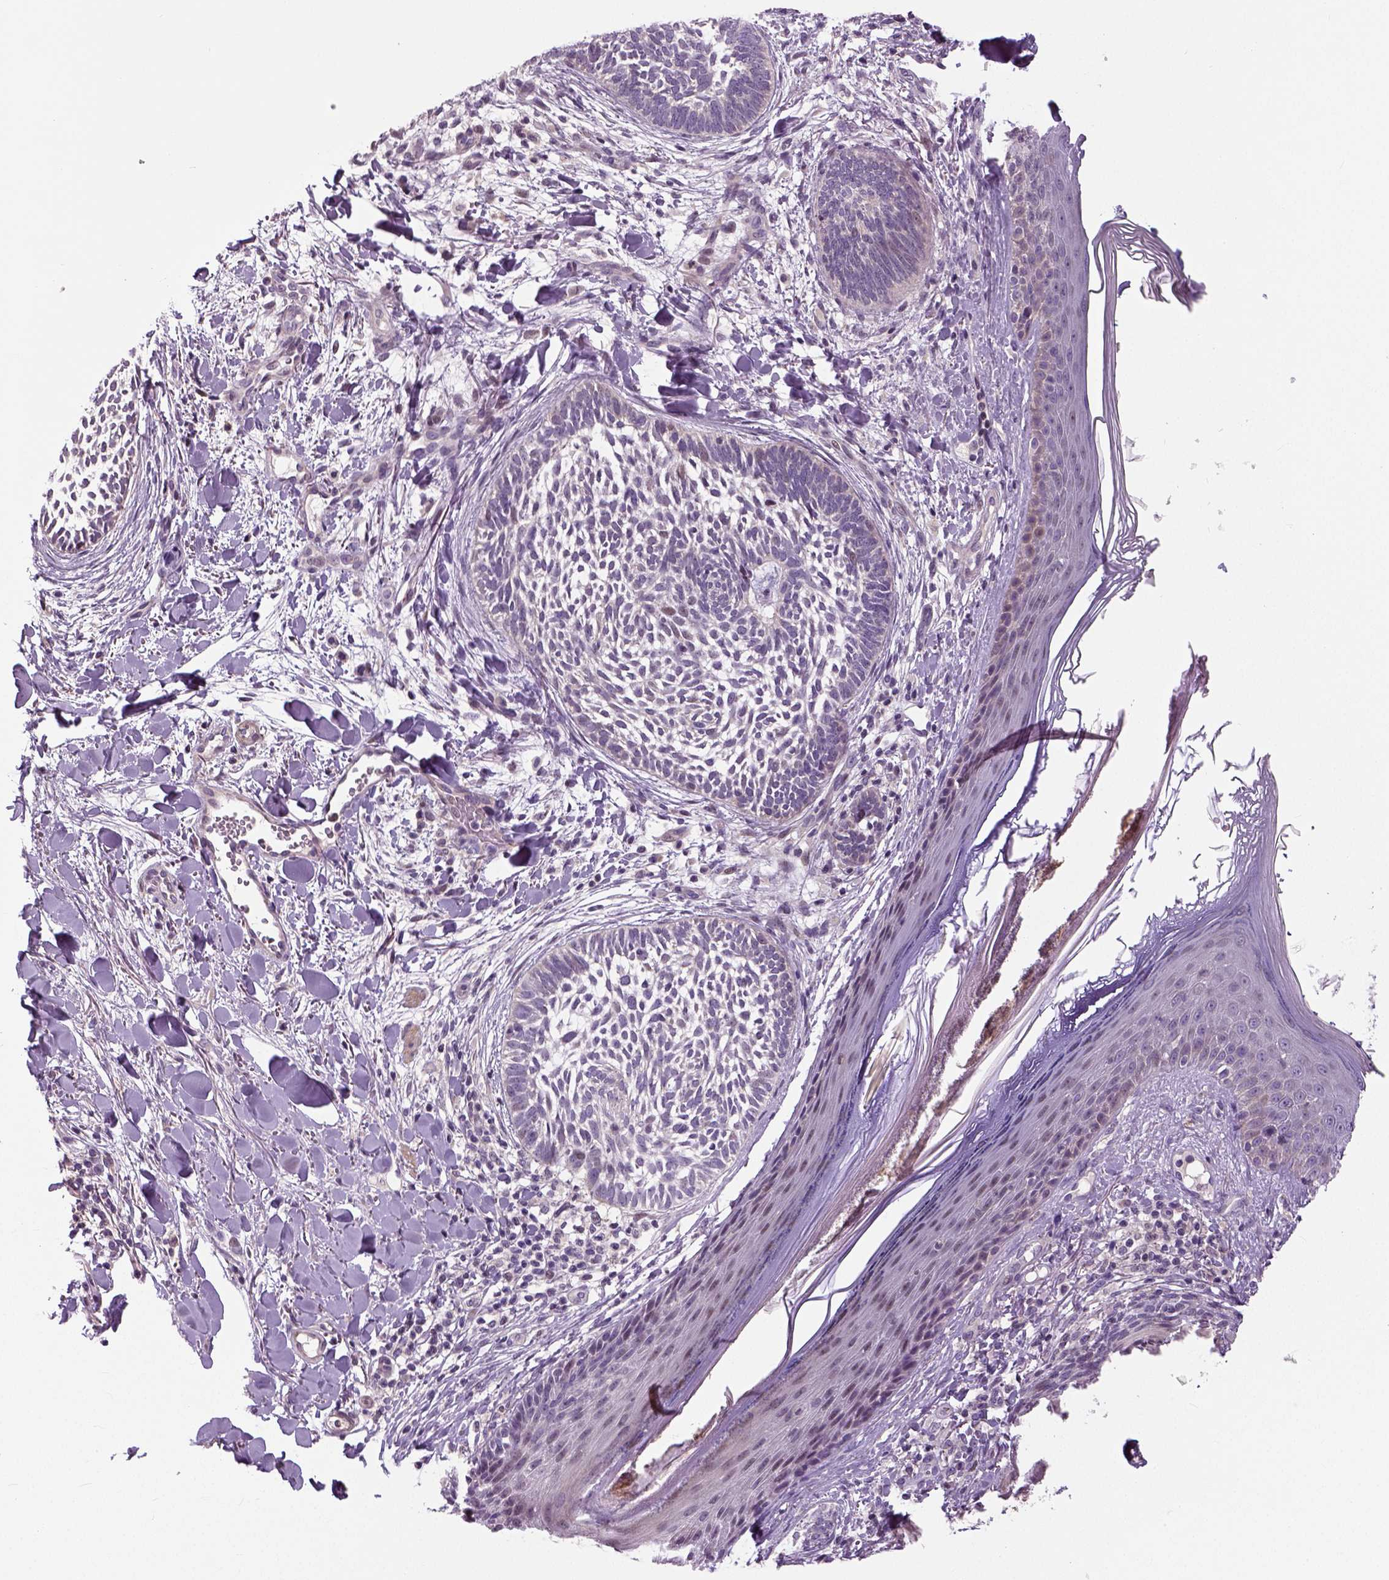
{"staining": {"intensity": "negative", "quantity": "none", "location": "none"}, "tissue": "skin cancer", "cell_type": "Tumor cells", "image_type": "cancer", "snomed": [{"axis": "morphology", "description": "Normal tissue, NOS"}, {"axis": "morphology", "description": "Basal cell carcinoma"}, {"axis": "topography", "description": "Skin"}], "caption": "Immunohistochemistry image of skin basal cell carcinoma stained for a protein (brown), which displays no staining in tumor cells.", "gene": "NECAB1", "patient": {"sex": "male", "age": 46}}